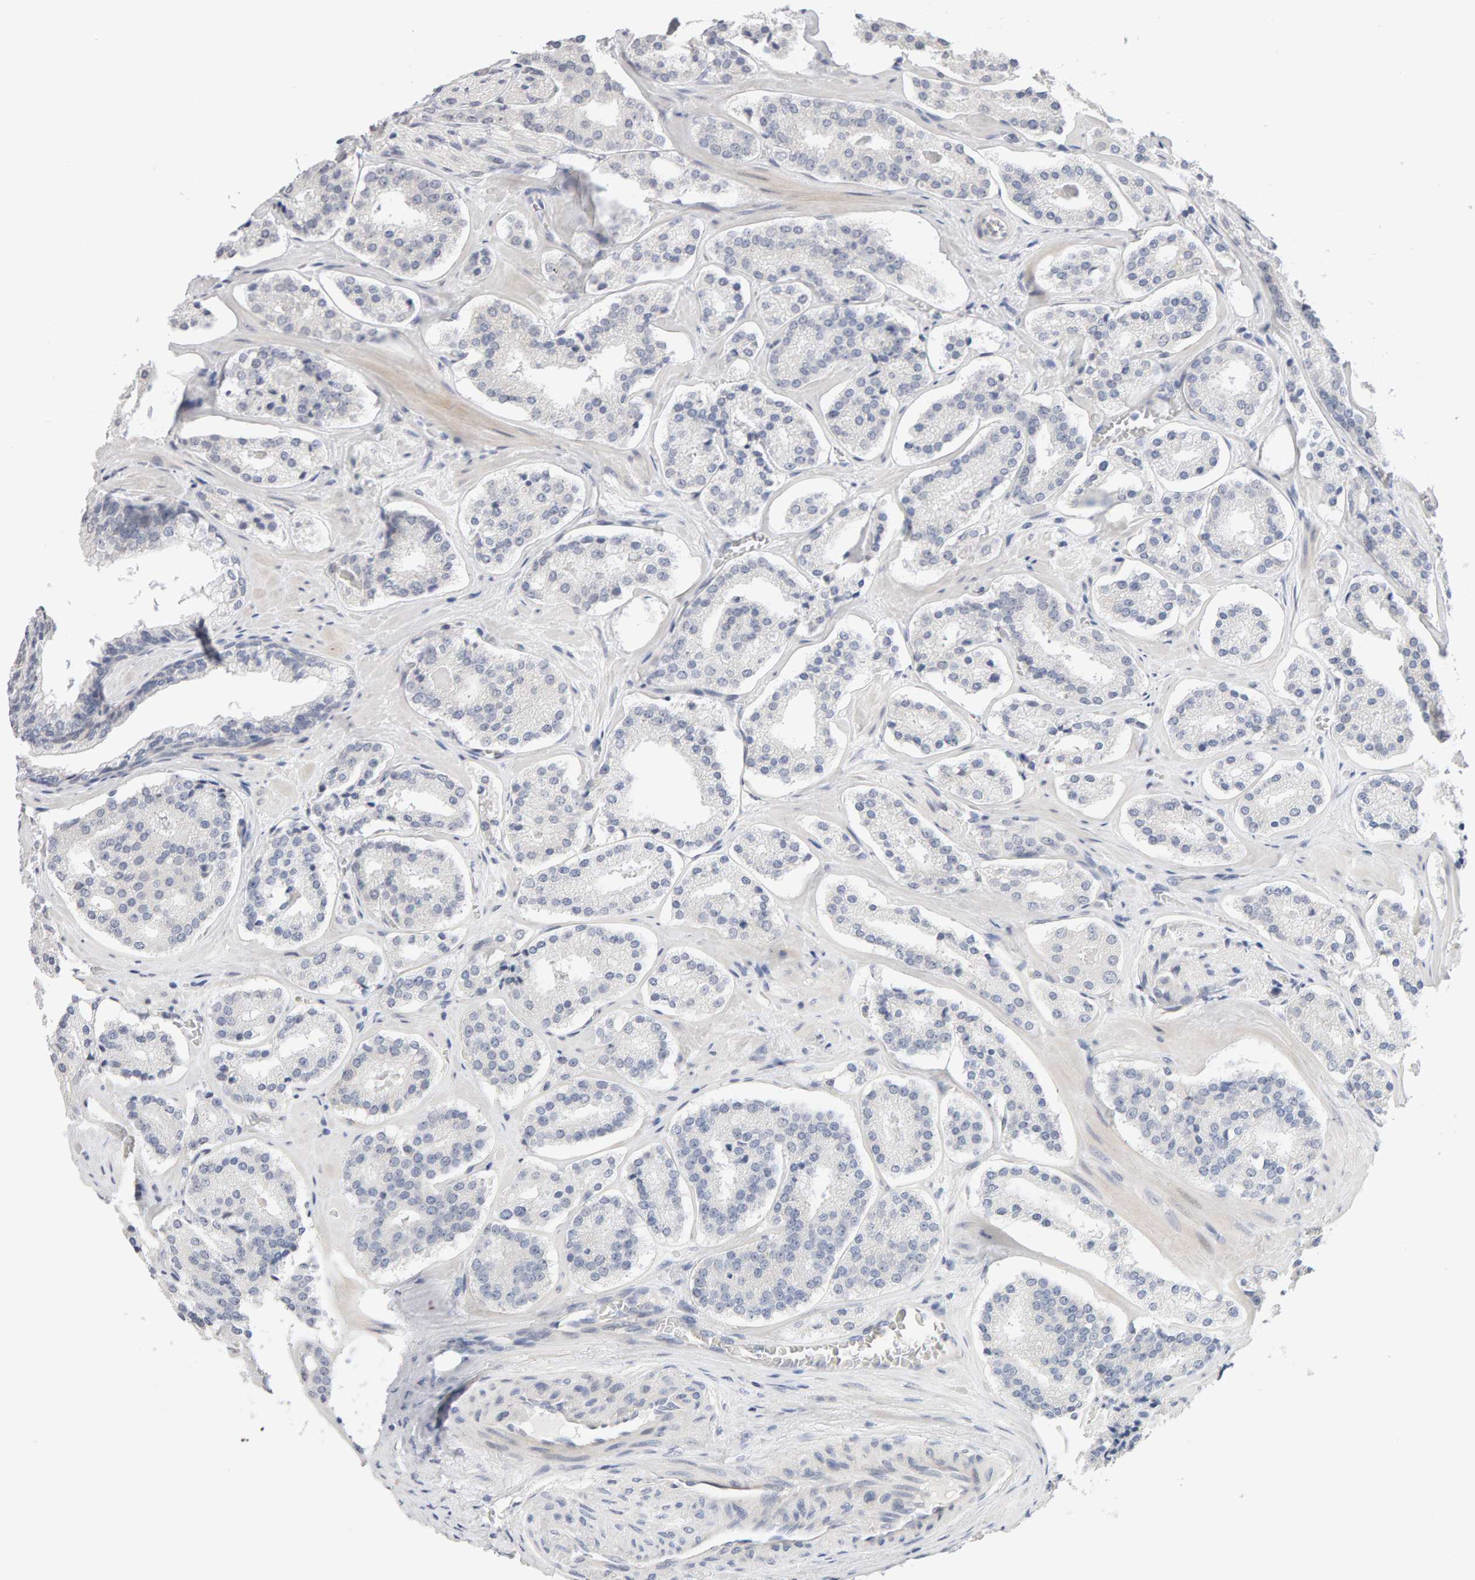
{"staining": {"intensity": "negative", "quantity": "none", "location": "none"}, "tissue": "prostate cancer", "cell_type": "Tumor cells", "image_type": "cancer", "snomed": [{"axis": "morphology", "description": "Adenocarcinoma, High grade"}, {"axis": "topography", "description": "Prostate"}], "caption": "Prostate cancer was stained to show a protein in brown. There is no significant positivity in tumor cells. Nuclei are stained in blue.", "gene": "HNF4A", "patient": {"sex": "male", "age": 60}}